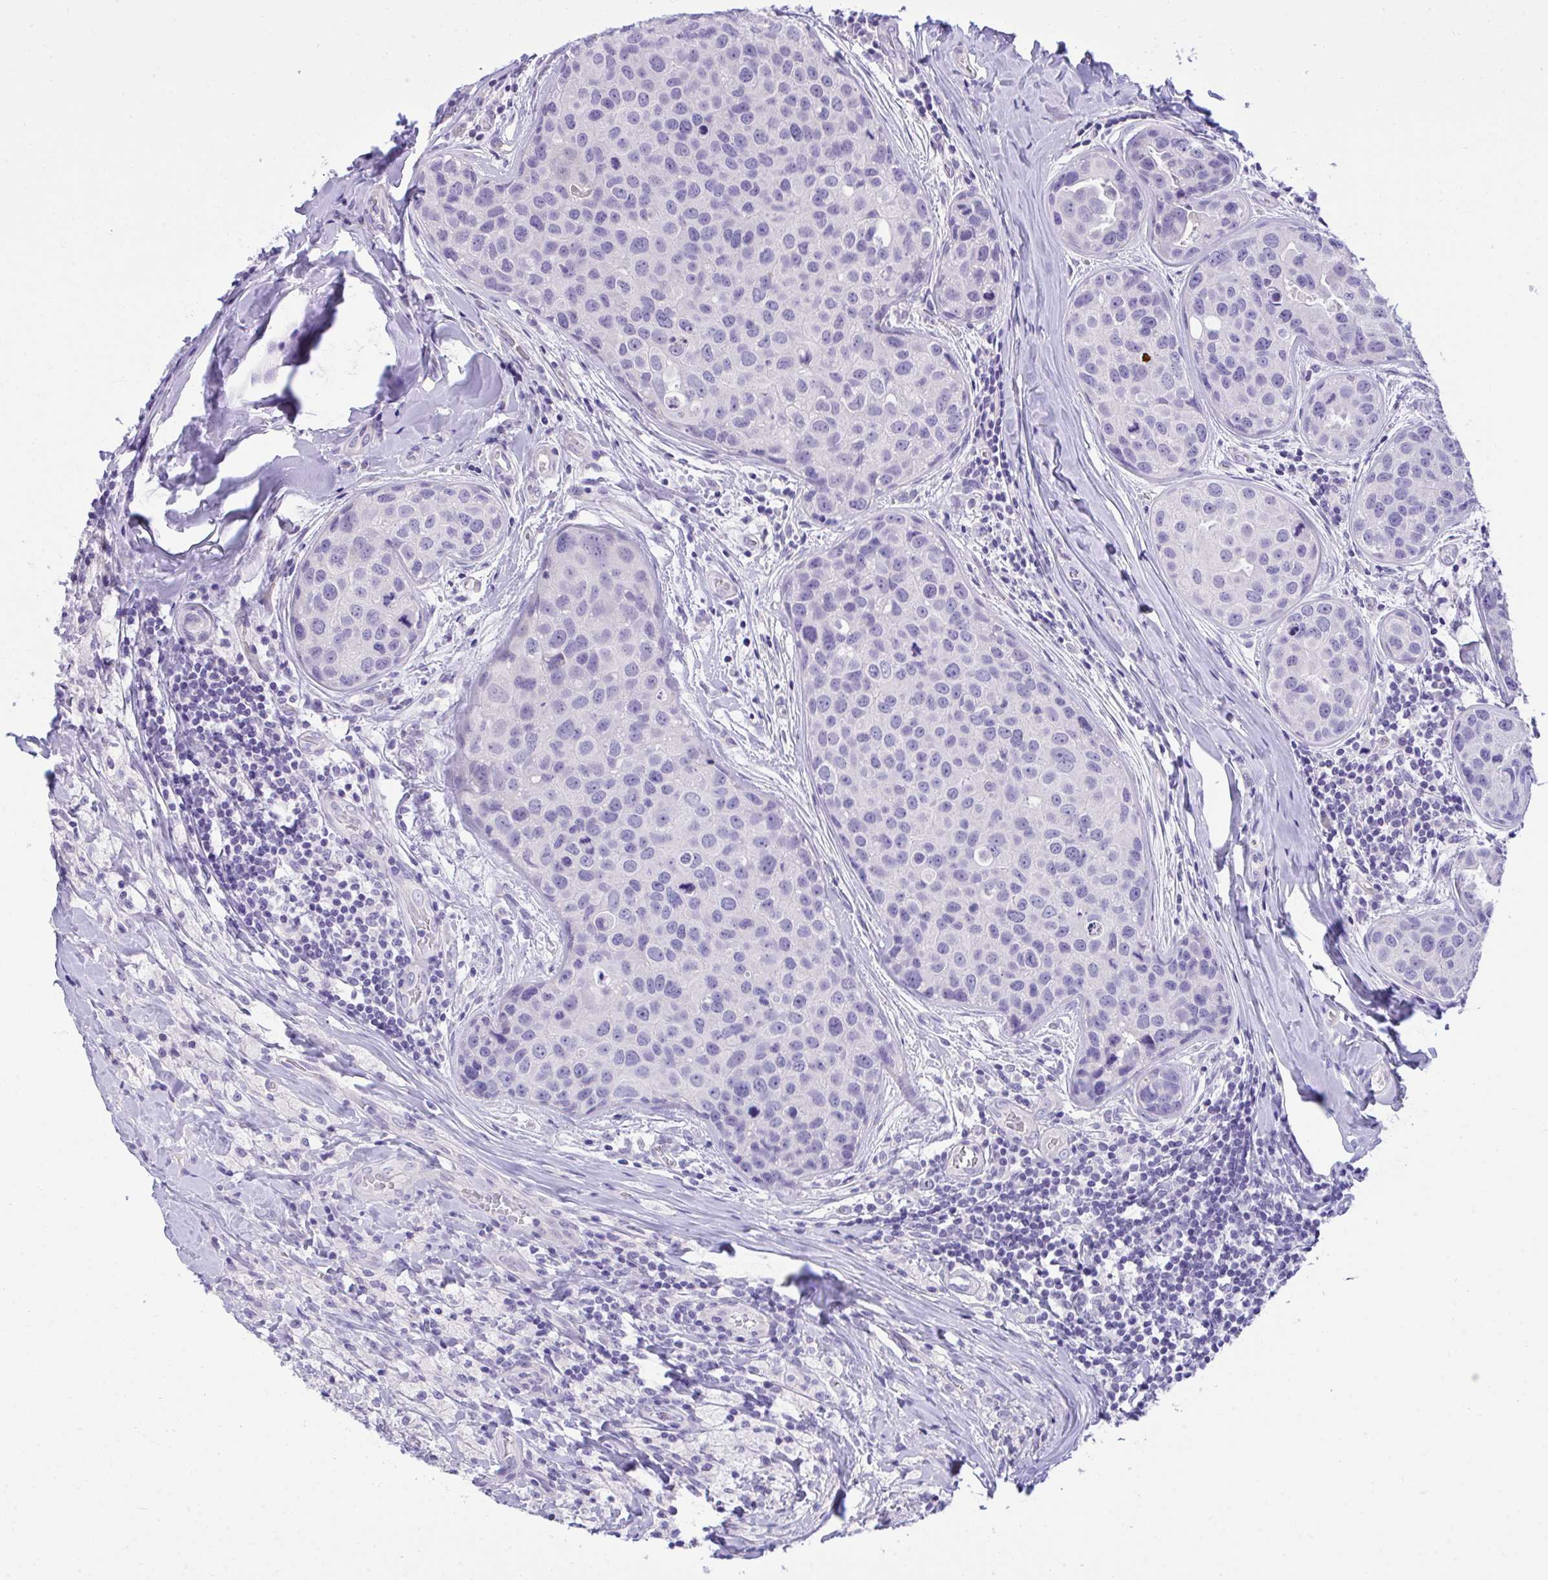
{"staining": {"intensity": "negative", "quantity": "none", "location": "none"}, "tissue": "breast cancer", "cell_type": "Tumor cells", "image_type": "cancer", "snomed": [{"axis": "morphology", "description": "Duct carcinoma"}, {"axis": "topography", "description": "Breast"}], "caption": "This is an immunohistochemistry micrograph of human breast infiltrating ductal carcinoma. There is no expression in tumor cells.", "gene": "TMCO5A", "patient": {"sex": "female", "age": 24}}